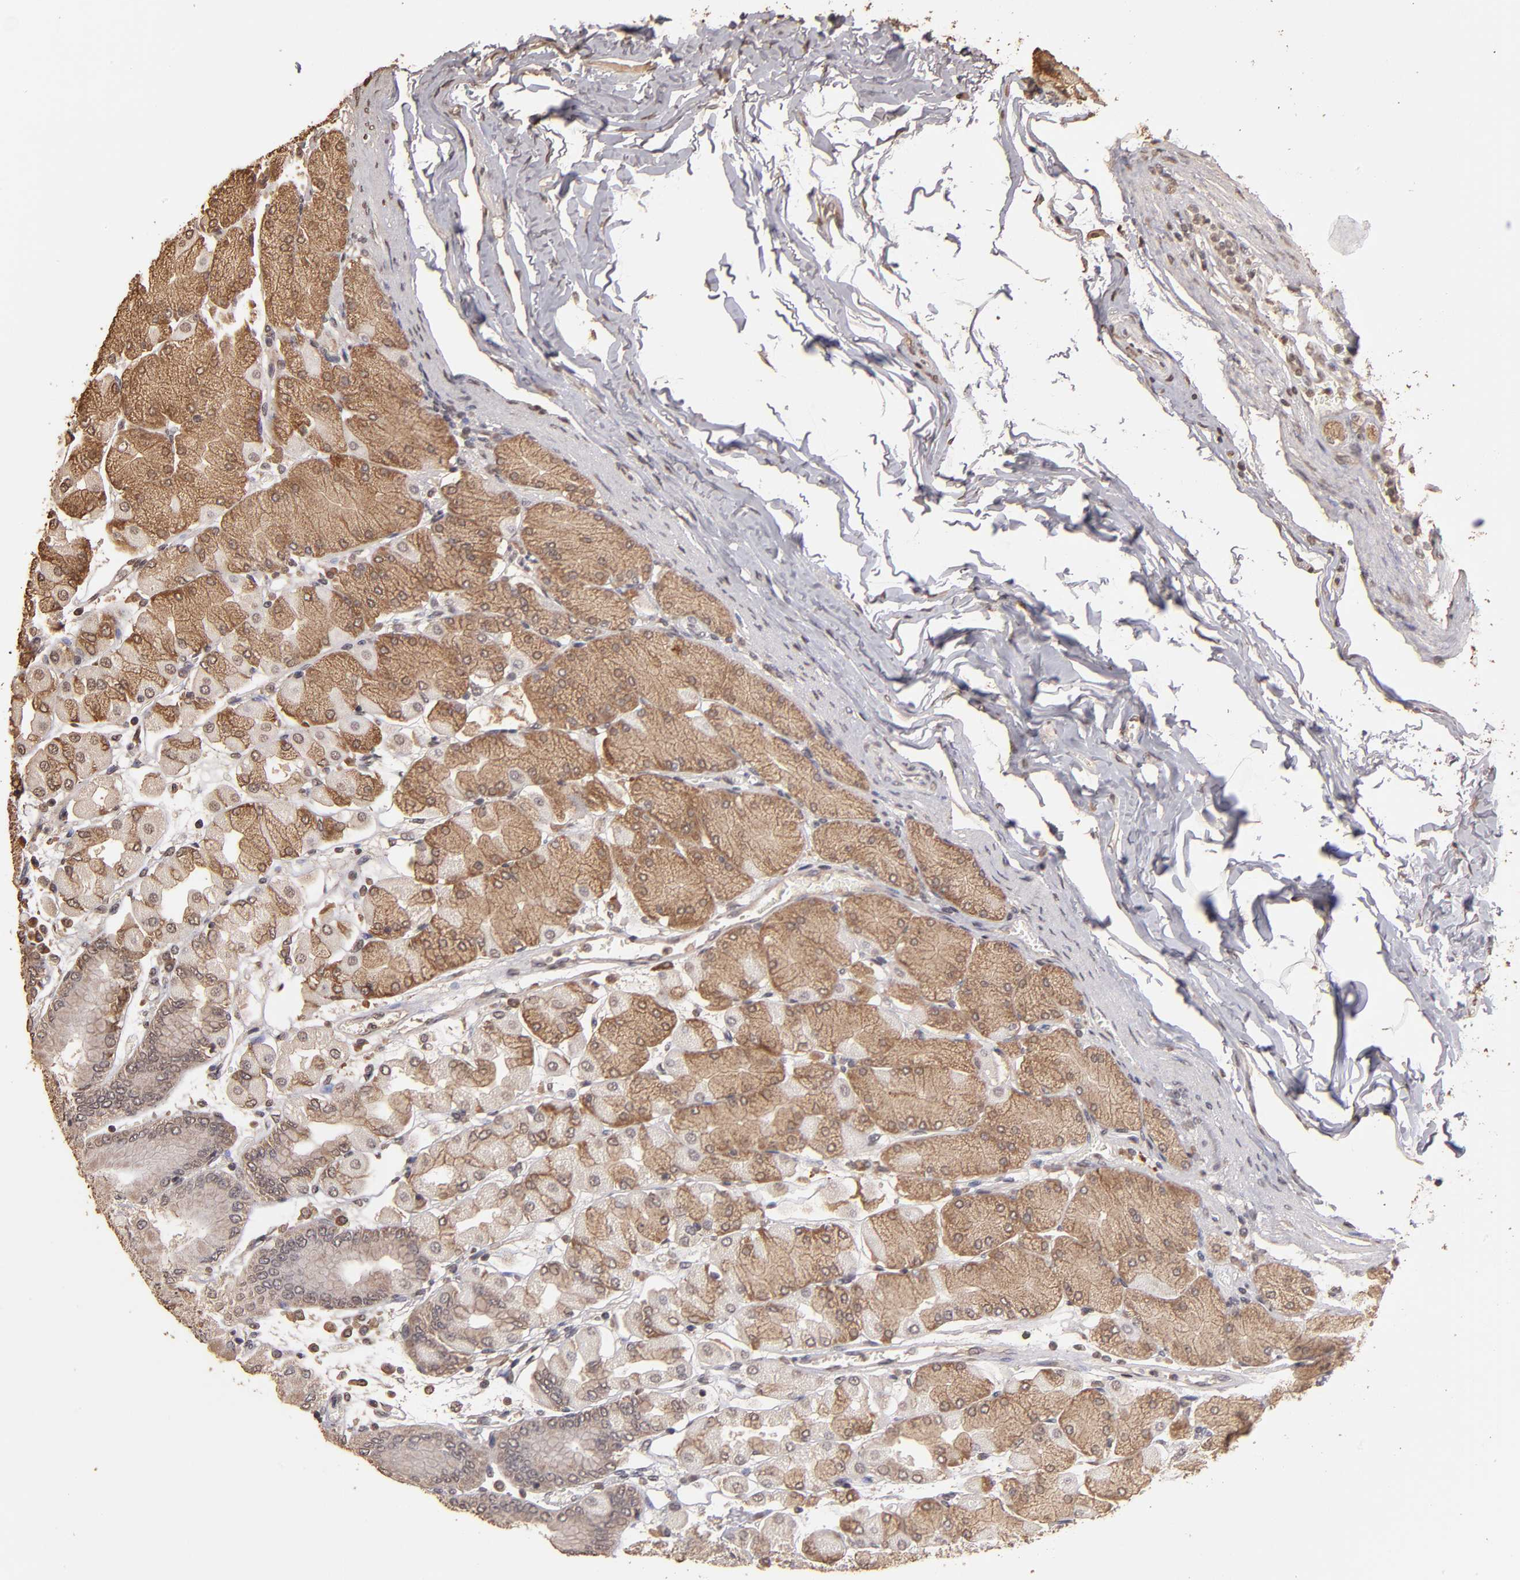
{"staining": {"intensity": "strong", "quantity": "25%-75%", "location": "cytoplasmic/membranous"}, "tissue": "stomach", "cell_type": "Glandular cells", "image_type": "normal", "snomed": [{"axis": "morphology", "description": "Normal tissue, NOS"}, {"axis": "topography", "description": "Stomach, upper"}], "caption": "A high-resolution image shows immunohistochemistry staining of unremarkable stomach, which reveals strong cytoplasmic/membranous positivity in approximately 25%-75% of glandular cells.", "gene": "OPHN1", "patient": {"sex": "female", "age": 56}}